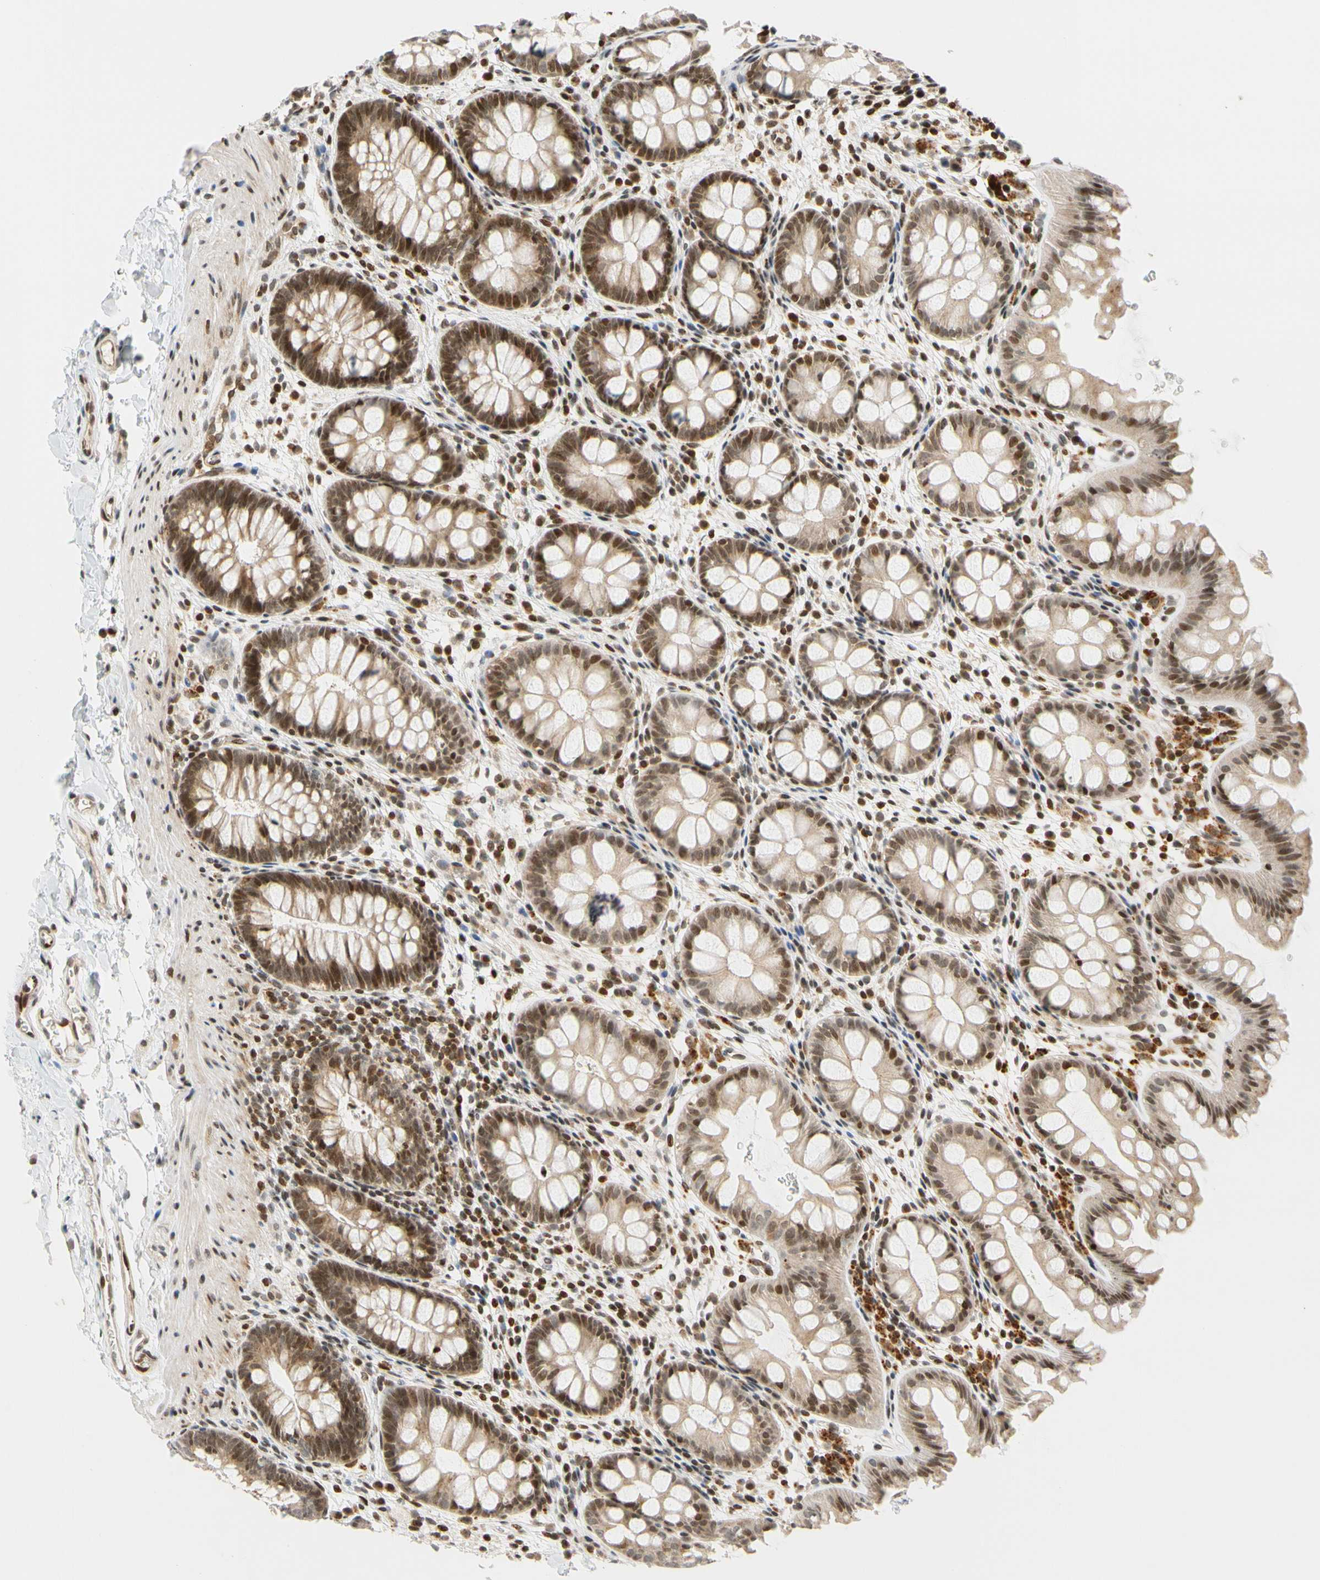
{"staining": {"intensity": "moderate", "quantity": ">75%", "location": "cytoplasmic/membranous,nuclear"}, "tissue": "rectum", "cell_type": "Glandular cells", "image_type": "normal", "snomed": [{"axis": "morphology", "description": "Normal tissue, NOS"}, {"axis": "topography", "description": "Rectum"}], "caption": "Moderate cytoplasmic/membranous,nuclear positivity is appreciated in about >75% of glandular cells in normal rectum.", "gene": "CDK7", "patient": {"sex": "female", "age": 24}}